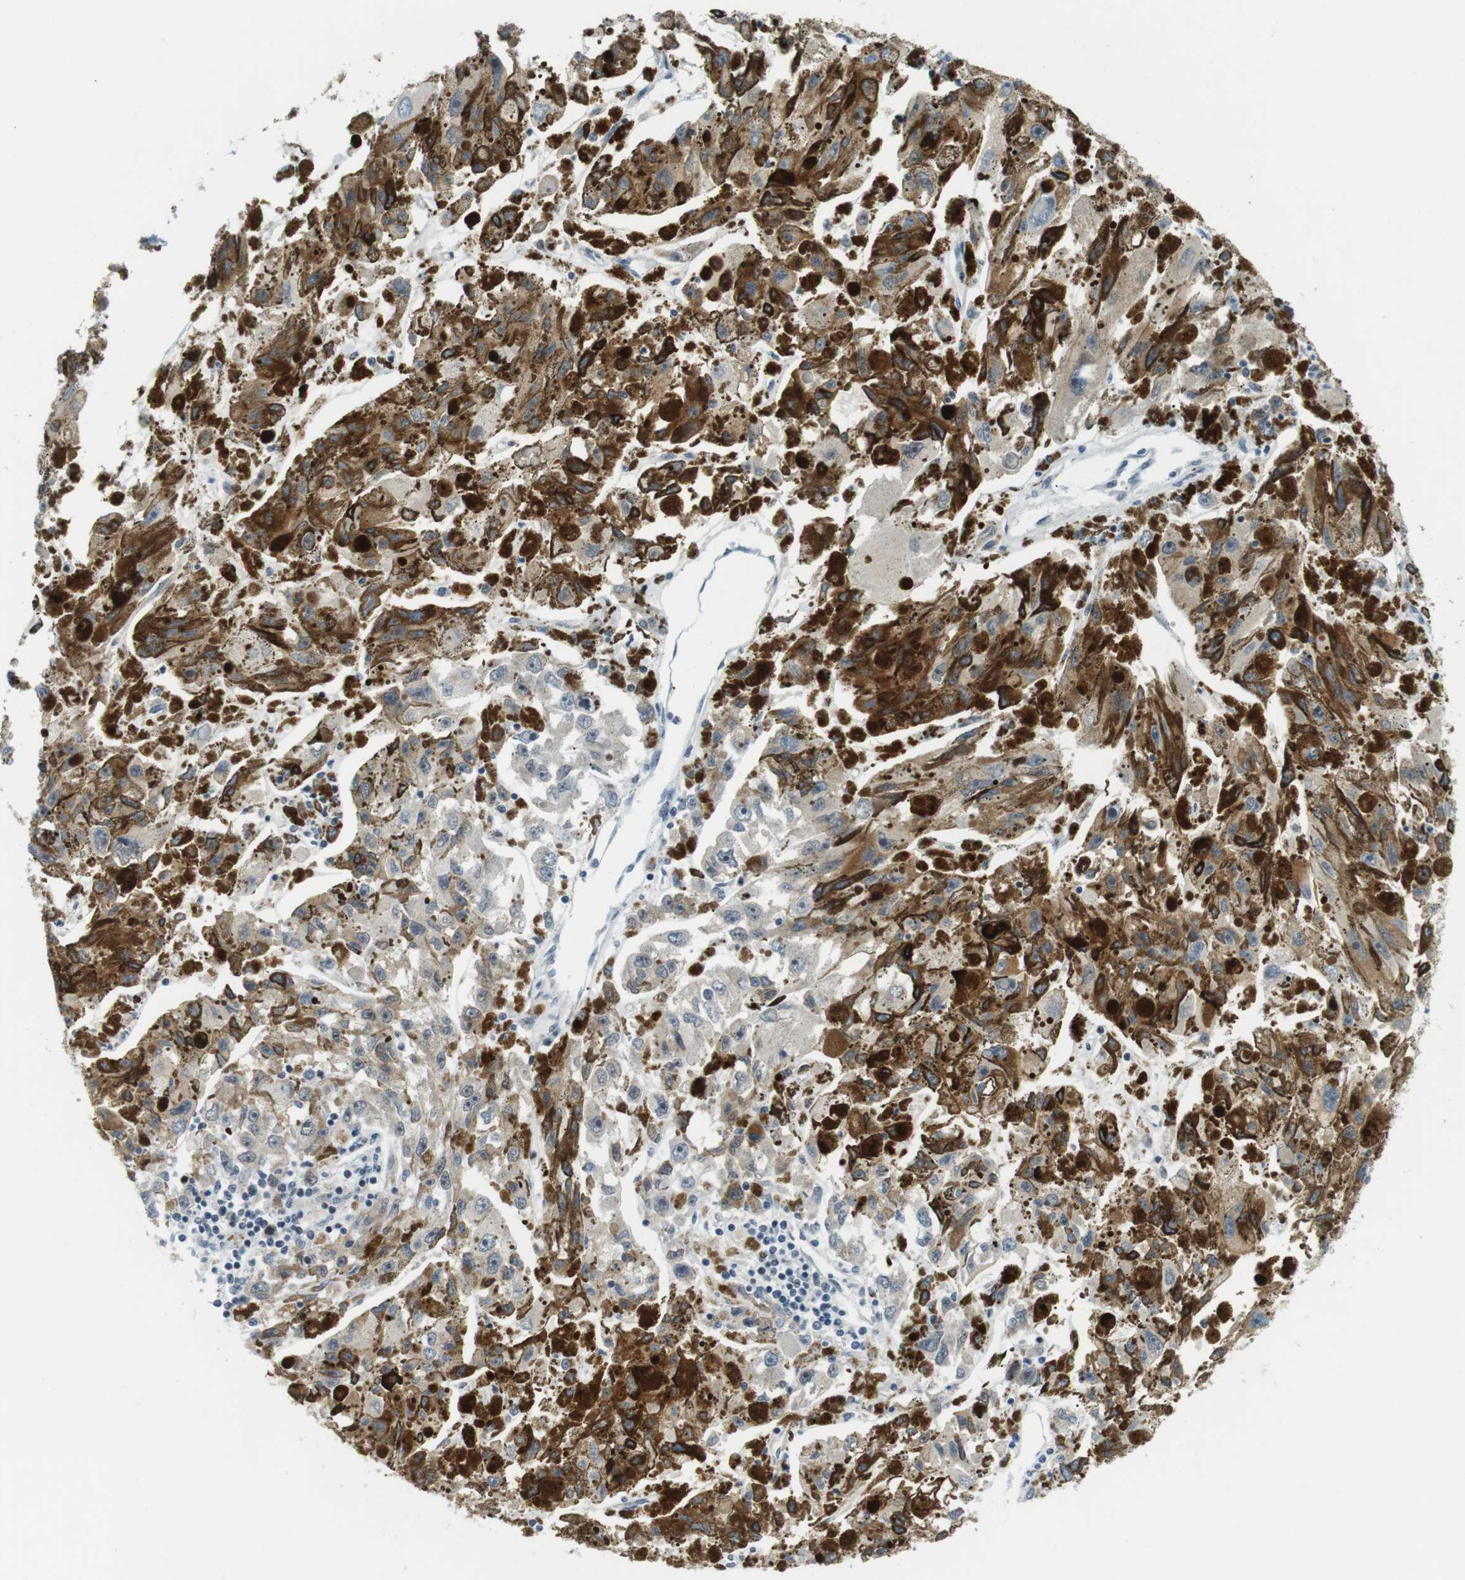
{"staining": {"intensity": "weak", "quantity": "25%-75%", "location": "cytoplasmic/membranous"}, "tissue": "melanoma", "cell_type": "Tumor cells", "image_type": "cancer", "snomed": [{"axis": "morphology", "description": "Malignant melanoma, NOS"}, {"axis": "topography", "description": "Skin"}], "caption": "Tumor cells demonstrate low levels of weak cytoplasmic/membranous positivity in about 25%-75% of cells in malignant melanoma.", "gene": "CDC27", "patient": {"sex": "female", "age": 104}}